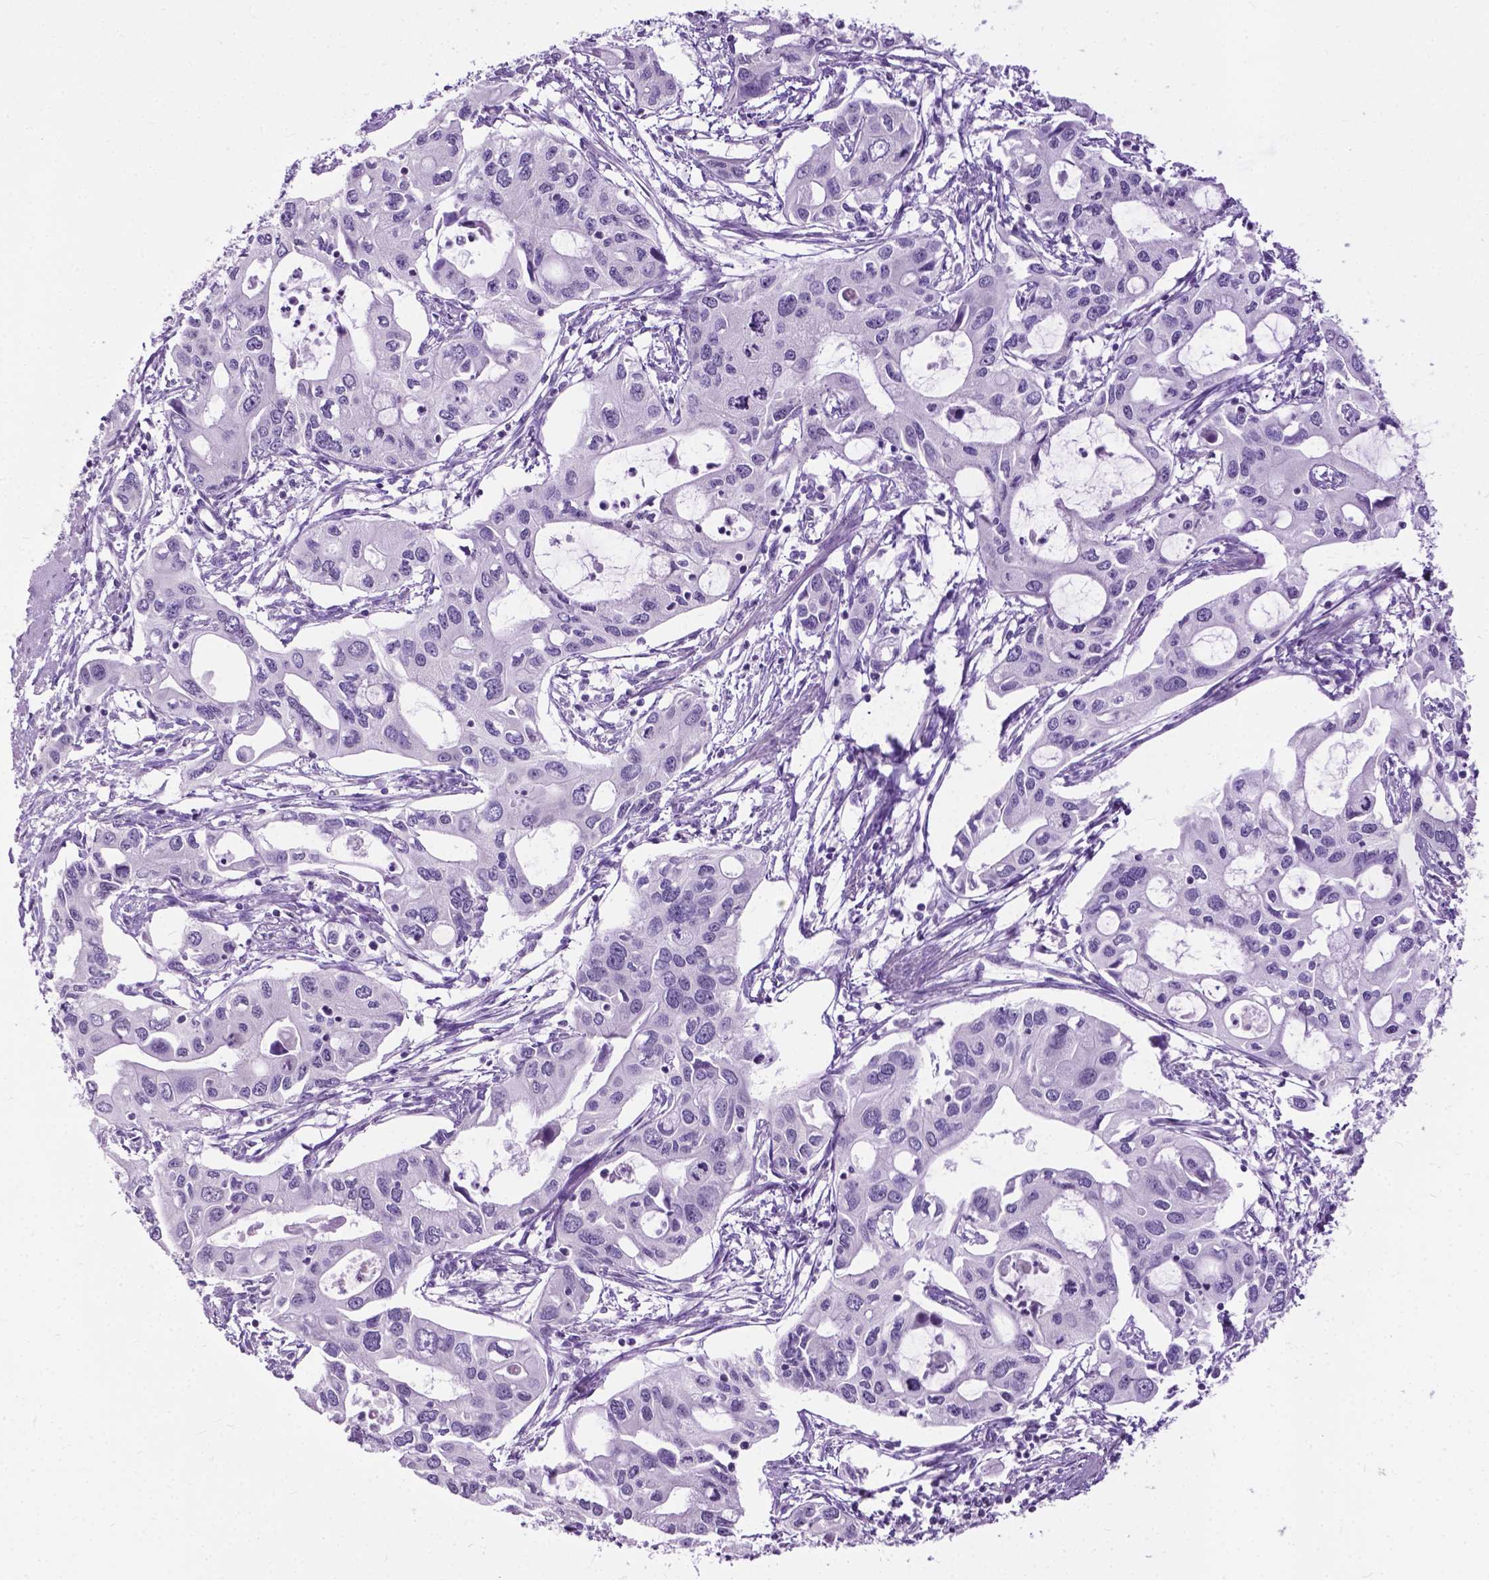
{"staining": {"intensity": "negative", "quantity": "none", "location": "none"}, "tissue": "pancreatic cancer", "cell_type": "Tumor cells", "image_type": "cancer", "snomed": [{"axis": "morphology", "description": "Adenocarcinoma, NOS"}, {"axis": "topography", "description": "Pancreas"}], "caption": "The image displays no staining of tumor cells in pancreatic cancer.", "gene": "GPR37L1", "patient": {"sex": "male", "age": 60}}